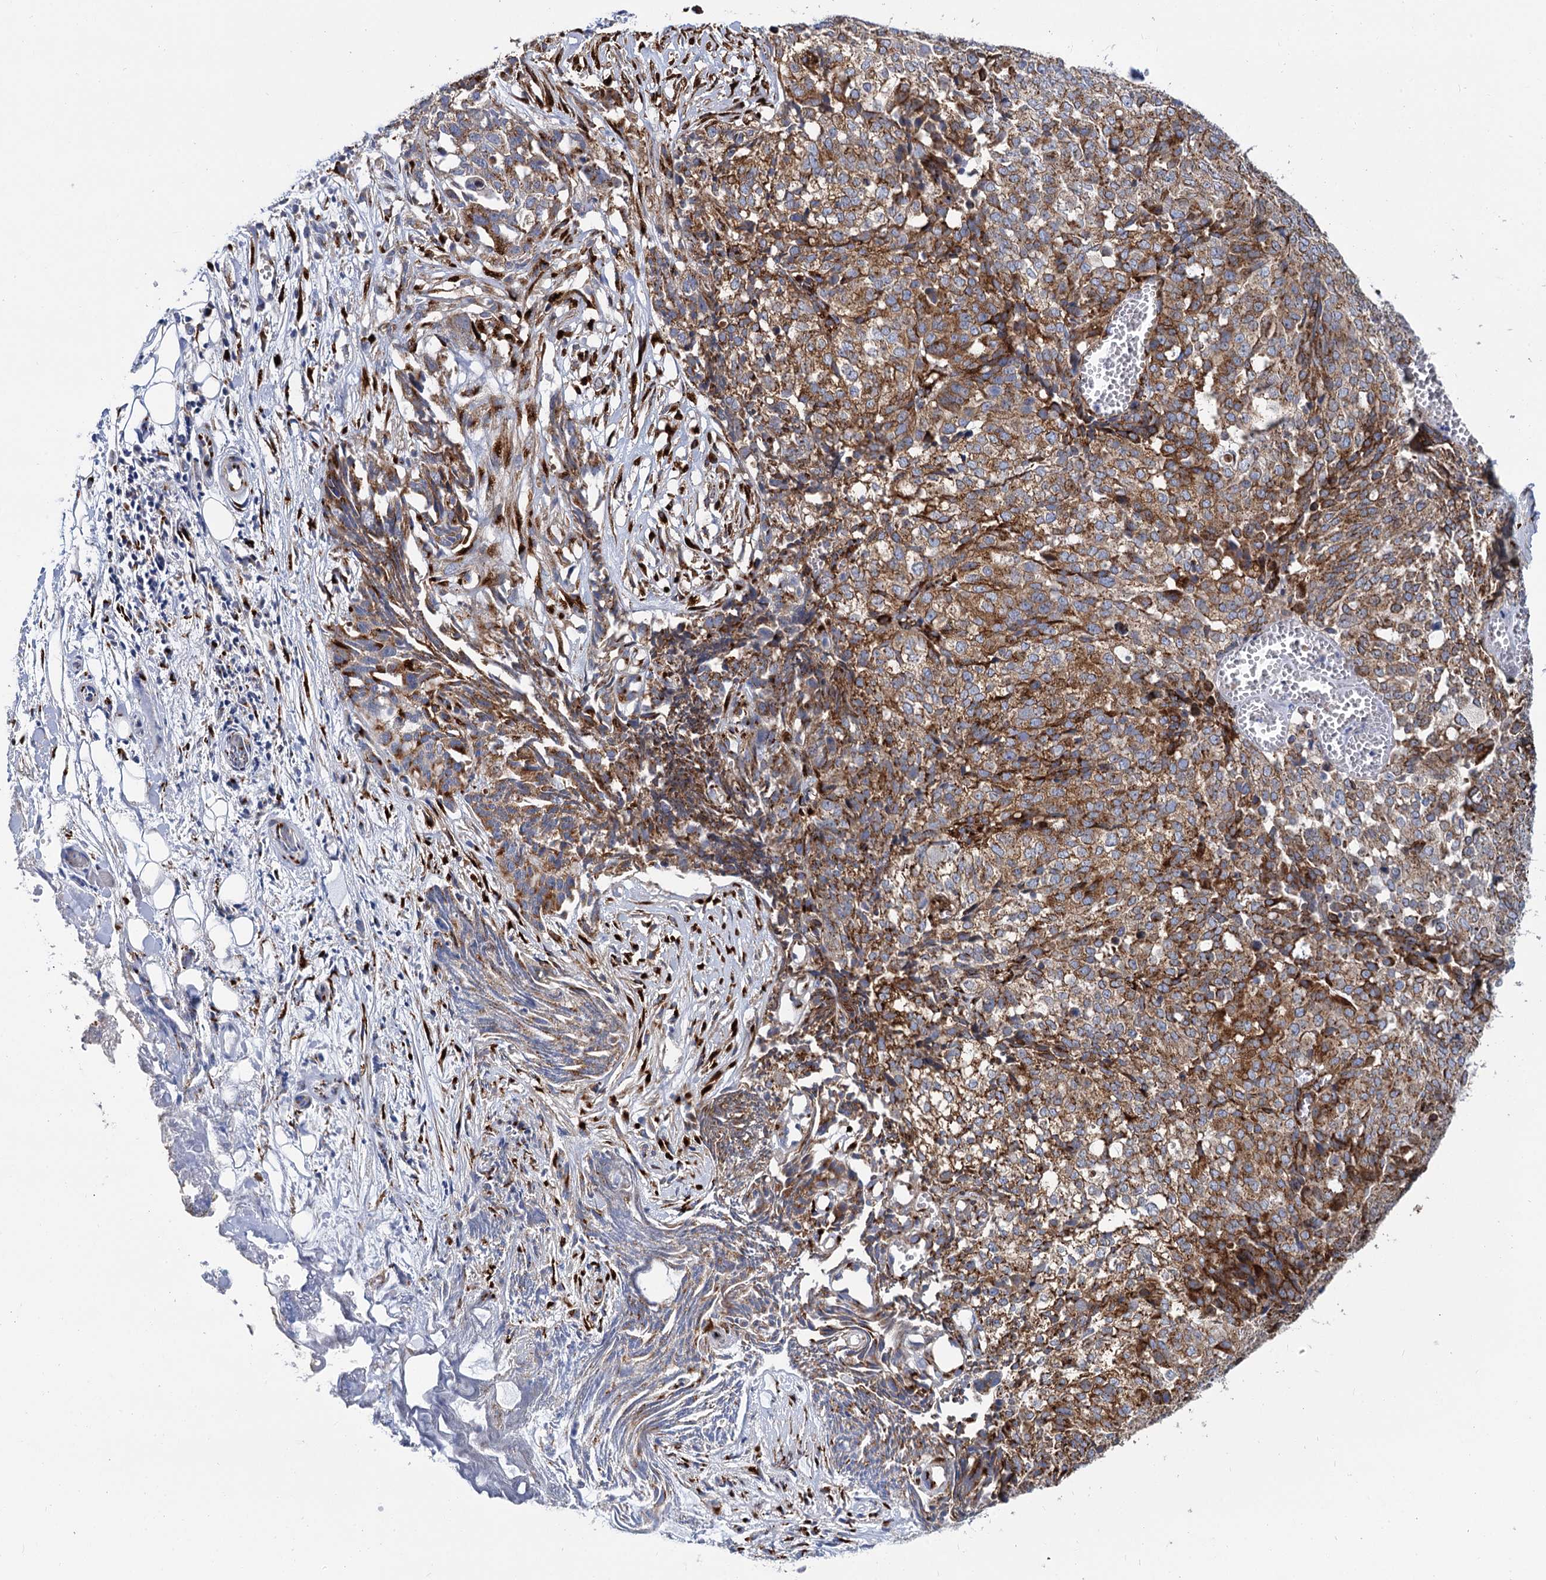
{"staining": {"intensity": "moderate", "quantity": ">75%", "location": "cytoplasmic/membranous"}, "tissue": "ovarian cancer", "cell_type": "Tumor cells", "image_type": "cancer", "snomed": [{"axis": "morphology", "description": "Cystadenocarcinoma, serous, NOS"}, {"axis": "topography", "description": "Soft tissue"}, {"axis": "topography", "description": "Ovary"}], "caption": "Human ovarian serous cystadenocarcinoma stained for a protein (brown) demonstrates moderate cytoplasmic/membranous positive positivity in about >75% of tumor cells.", "gene": "SUPT20H", "patient": {"sex": "female", "age": 57}}